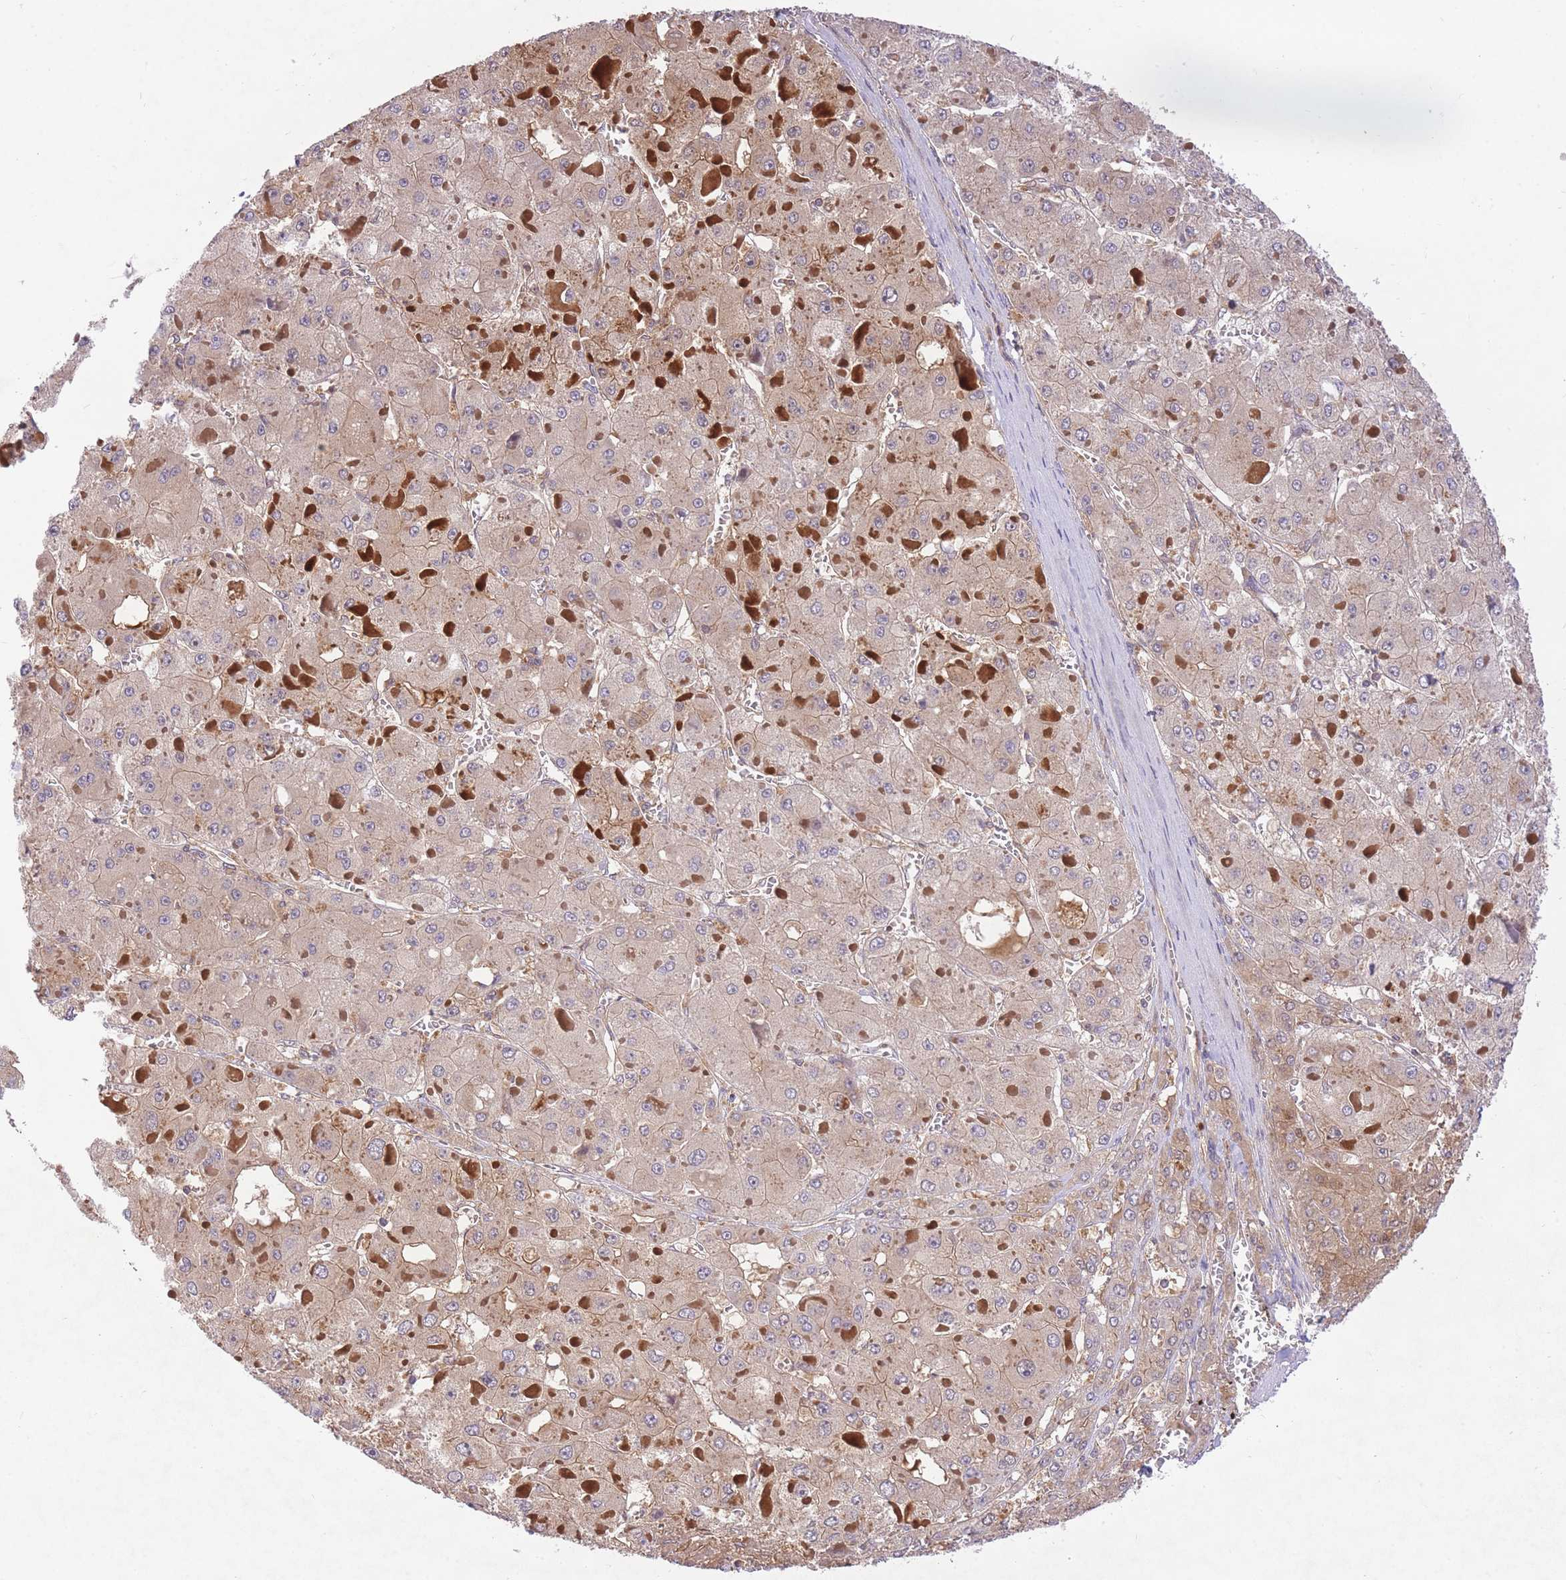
{"staining": {"intensity": "weak", "quantity": "25%-75%", "location": "cytoplasmic/membranous"}, "tissue": "liver cancer", "cell_type": "Tumor cells", "image_type": "cancer", "snomed": [{"axis": "morphology", "description": "Carcinoma, Hepatocellular, NOS"}, {"axis": "topography", "description": "Liver"}], "caption": "Protein analysis of hepatocellular carcinoma (liver) tissue exhibits weak cytoplasmic/membranous expression in about 25%-75% of tumor cells.", "gene": "PREP", "patient": {"sex": "female", "age": 73}}